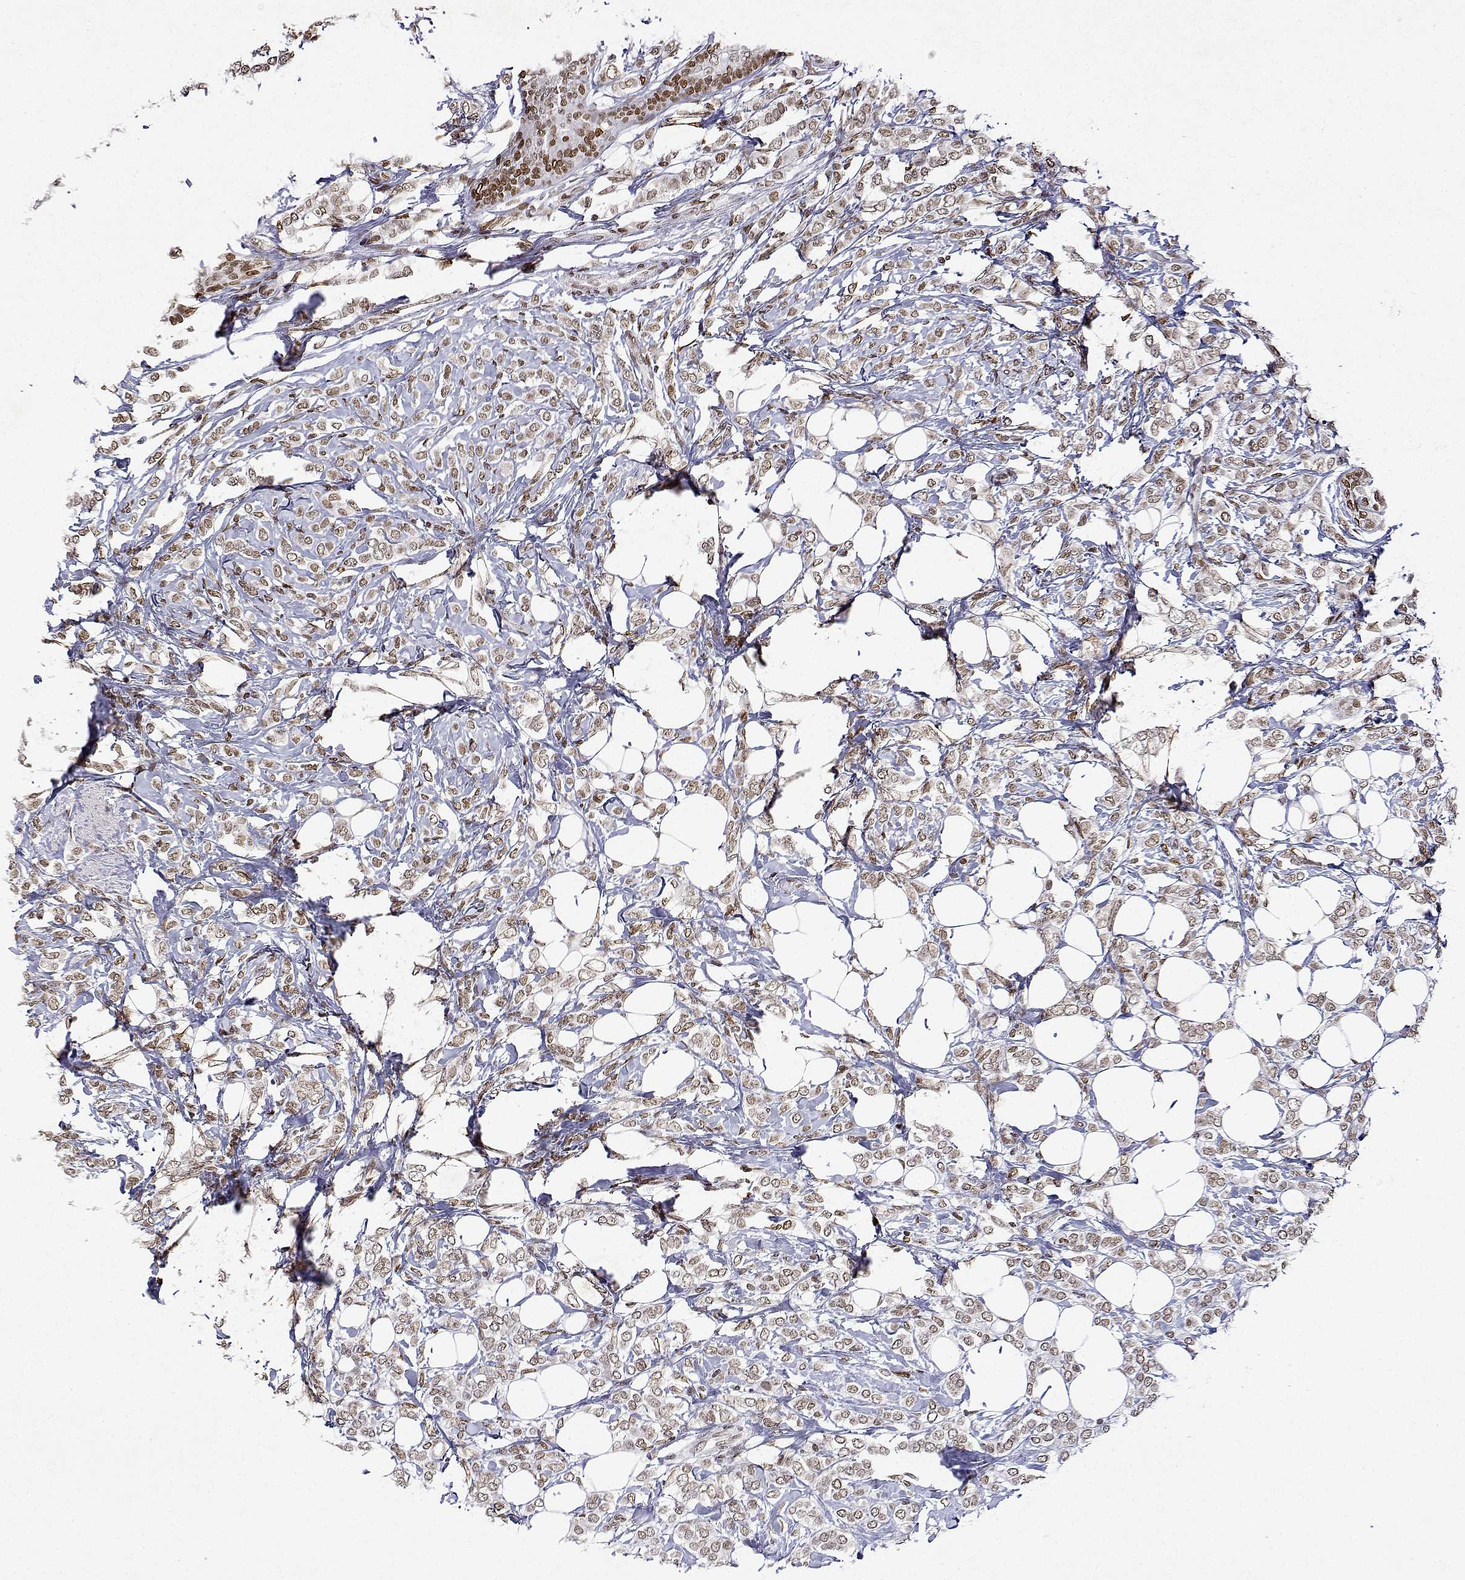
{"staining": {"intensity": "weak", "quantity": ">75%", "location": "nuclear"}, "tissue": "breast cancer", "cell_type": "Tumor cells", "image_type": "cancer", "snomed": [{"axis": "morphology", "description": "Lobular carcinoma"}, {"axis": "topography", "description": "Breast"}], "caption": "Protein staining reveals weak nuclear staining in about >75% of tumor cells in lobular carcinoma (breast).", "gene": "XPC", "patient": {"sex": "female", "age": 49}}